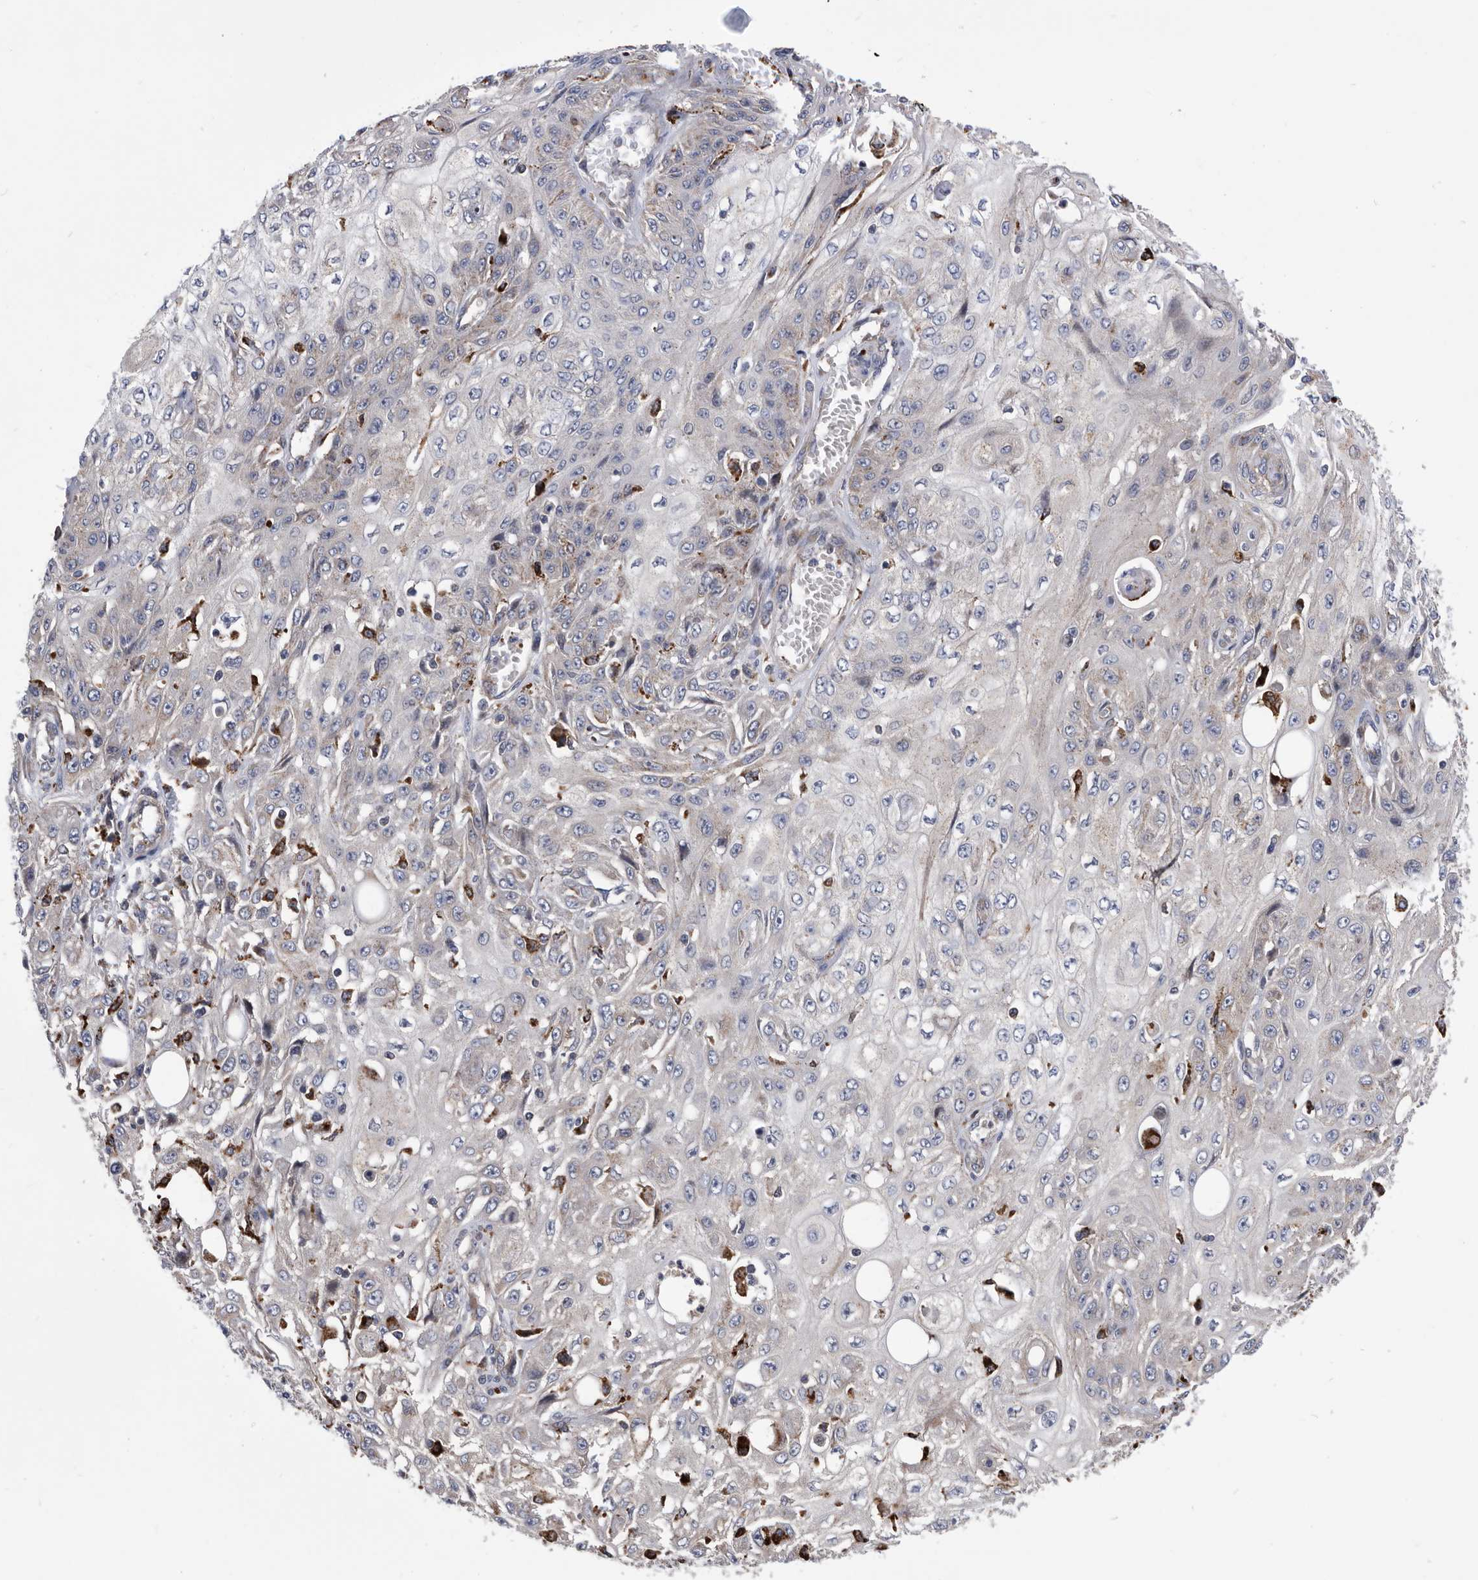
{"staining": {"intensity": "negative", "quantity": "none", "location": "none"}, "tissue": "skin cancer", "cell_type": "Tumor cells", "image_type": "cancer", "snomed": [{"axis": "morphology", "description": "Squamous cell carcinoma, NOS"}, {"axis": "morphology", "description": "Squamous cell carcinoma, metastatic, NOS"}, {"axis": "topography", "description": "Skin"}, {"axis": "topography", "description": "Lymph node"}], "caption": "Human skin cancer stained for a protein using IHC demonstrates no positivity in tumor cells.", "gene": "BAIAP3", "patient": {"sex": "male", "age": 75}}